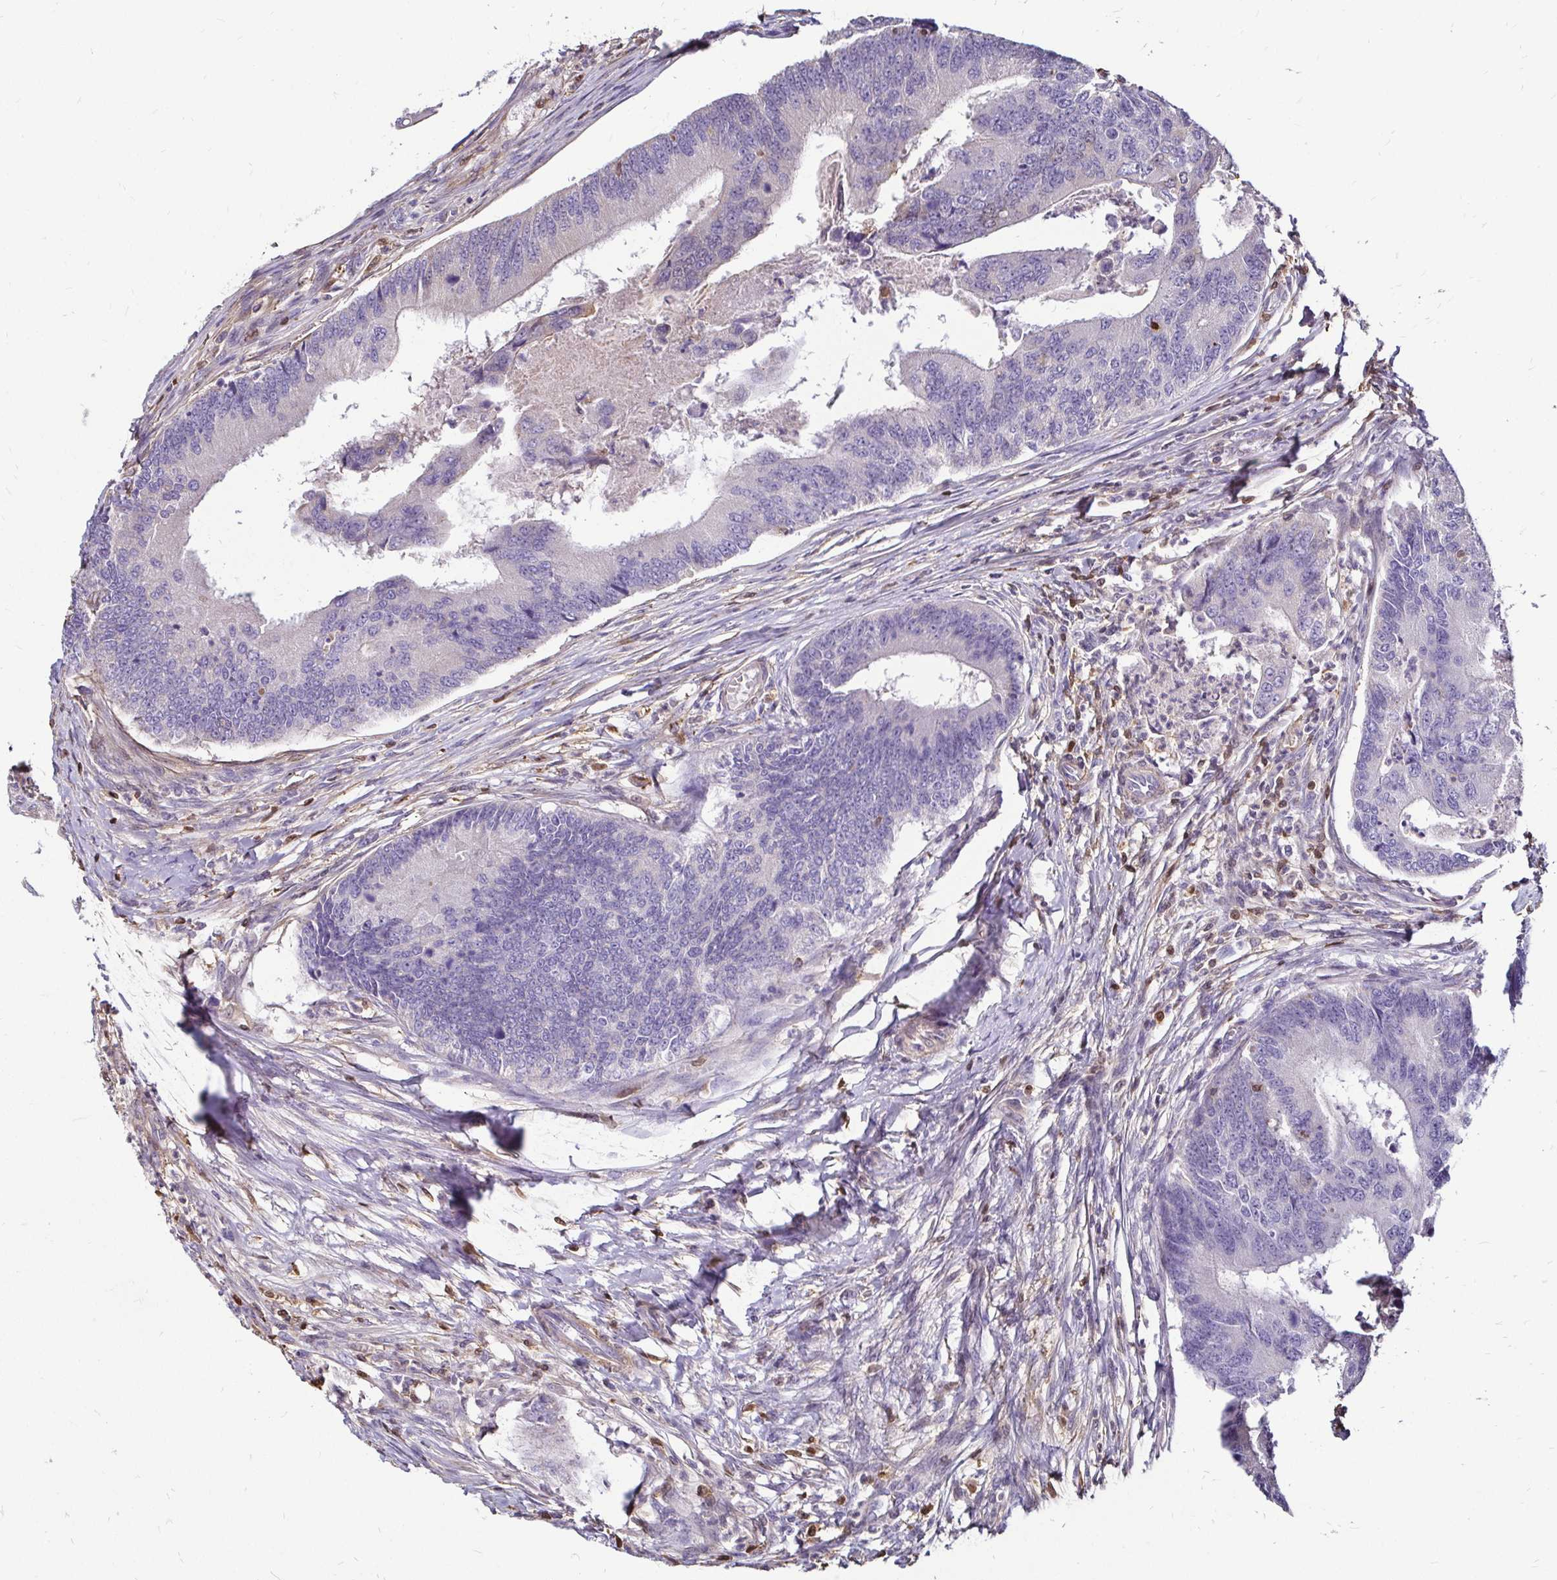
{"staining": {"intensity": "negative", "quantity": "none", "location": "none"}, "tissue": "colorectal cancer", "cell_type": "Tumor cells", "image_type": "cancer", "snomed": [{"axis": "morphology", "description": "Adenocarcinoma, NOS"}, {"axis": "topography", "description": "Colon"}], "caption": "Micrograph shows no protein positivity in tumor cells of colorectal cancer (adenocarcinoma) tissue.", "gene": "ZFP1", "patient": {"sex": "female", "age": 67}}